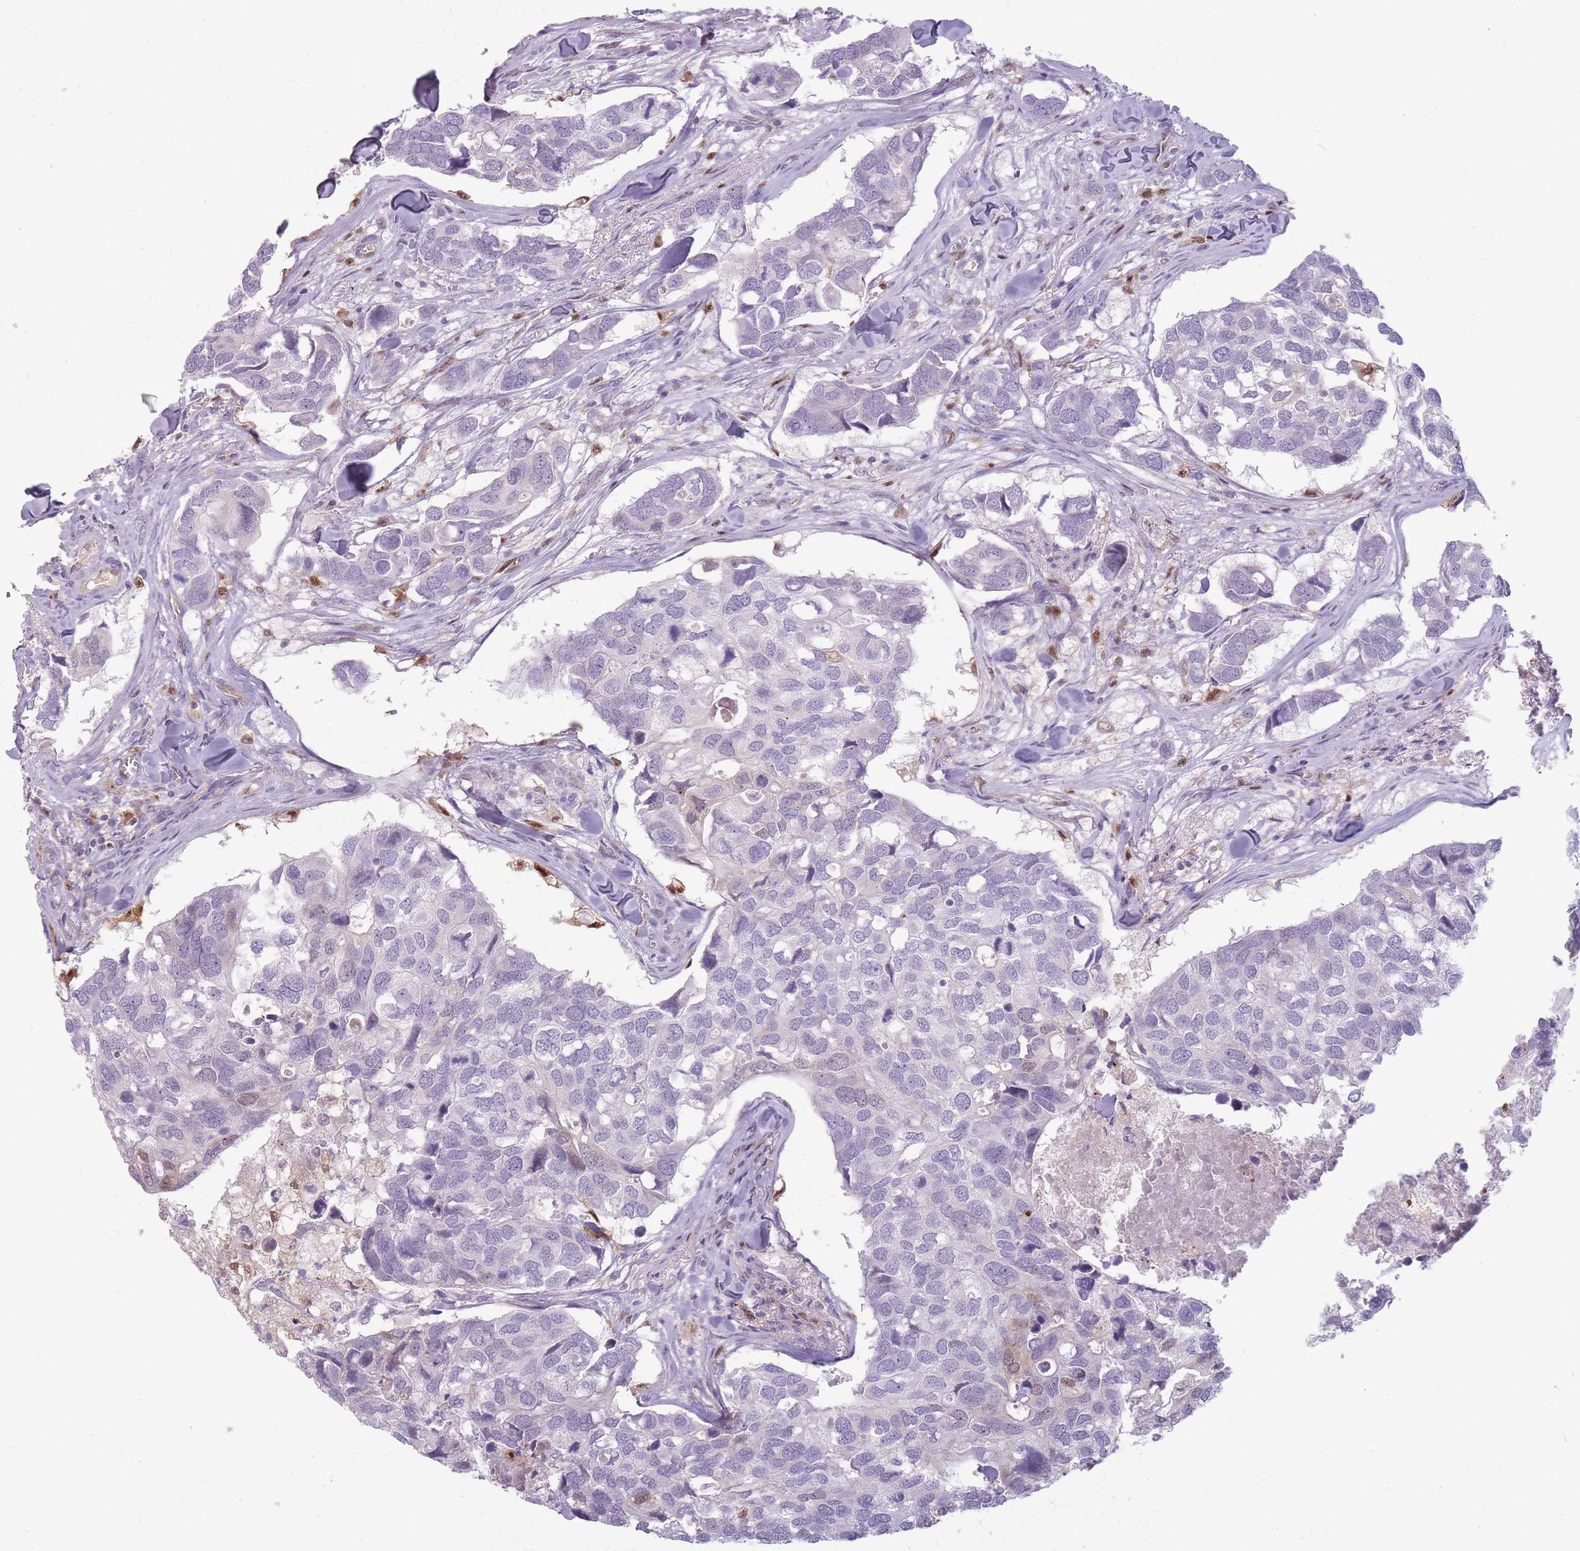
{"staining": {"intensity": "negative", "quantity": "none", "location": "none"}, "tissue": "breast cancer", "cell_type": "Tumor cells", "image_type": "cancer", "snomed": [{"axis": "morphology", "description": "Duct carcinoma"}, {"axis": "topography", "description": "Breast"}], "caption": "Infiltrating ductal carcinoma (breast) was stained to show a protein in brown. There is no significant positivity in tumor cells. (DAB (3,3'-diaminobenzidine) immunohistochemistry (IHC), high magnification).", "gene": "LGALS9", "patient": {"sex": "female", "age": 83}}